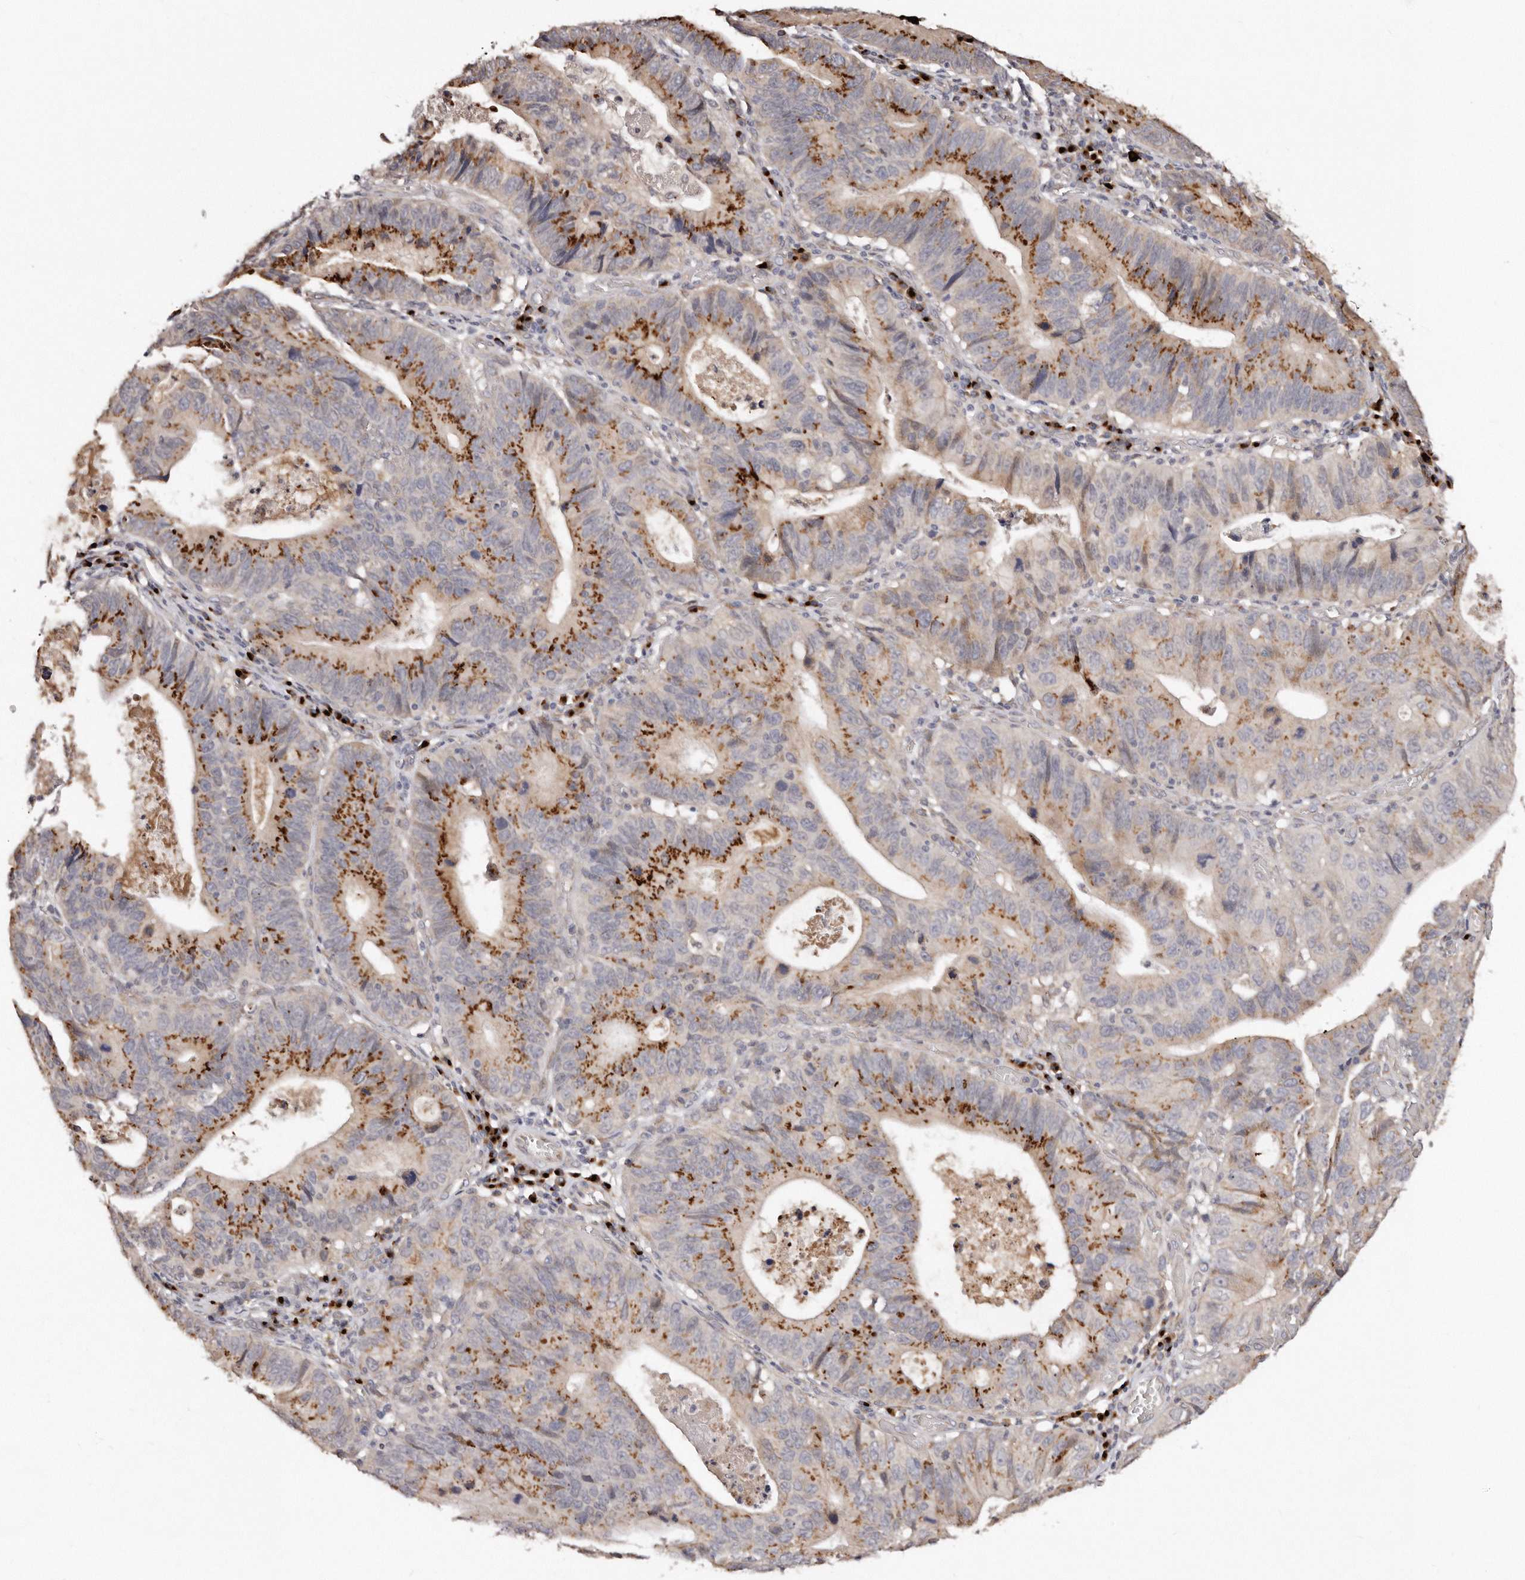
{"staining": {"intensity": "strong", "quantity": "25%-75%", "location": "cytoplasmic/membranous"}, "tissue": "stomach cancer", "cell_type": "Tumor cells", "image_type": "cancer", "snomed": [{"axis": "morphology", "description": "Adenocarcinoma, NOS"}, {"axis": "topography", "description": "Stomach"}], "caption": "Adenocarcinoma (stomach) stained for a protein displays strong cytoplasmic/membranous positivity in tumor cells. The protein of interest is stained brown, and the nuclei are stained in blue (DAB (3,3'-diaminobenzidine) IHC with brightfield microscopy, high magnification).", "gene": "DACT2", "patient": {"sex": "male", "age": 59}}